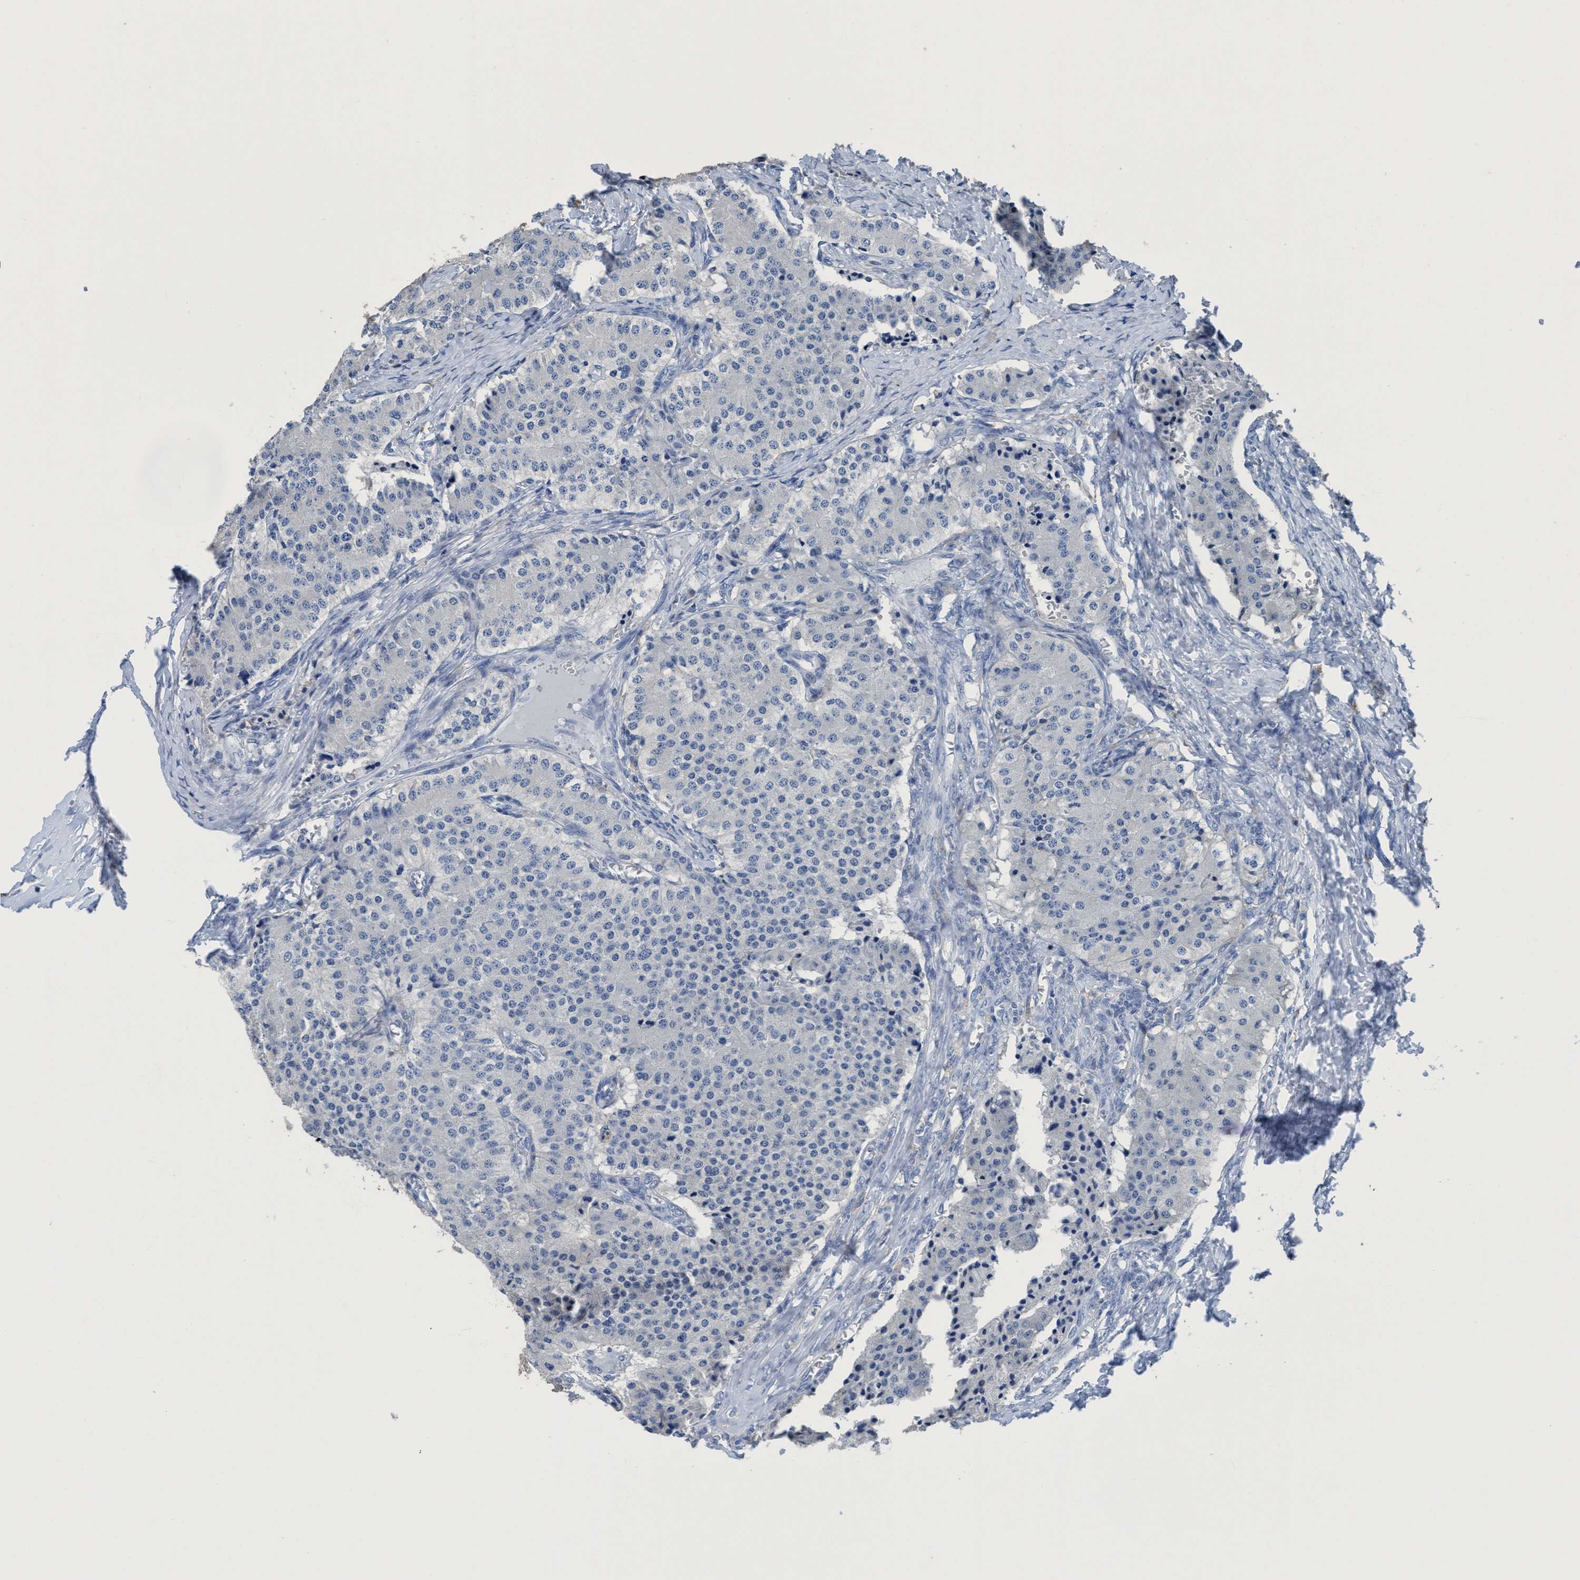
{"staining": {"intensity": "negative", "quantity": "none", "location": "none"}, "tissue": "carcinoid", "cell_type": "Tumor cells", "image_type": "cancer", "snomed": [{"axis": "morphology", "description": "Carcinoid, malignant, NOS"}, {"axis": "topography", "description": "Colon"}], "caption": "Tumor cells are negative for brown protein staining in carcinoid.", "gene": "DNAI1", "patient": {"sex": "female", "age": 52}}